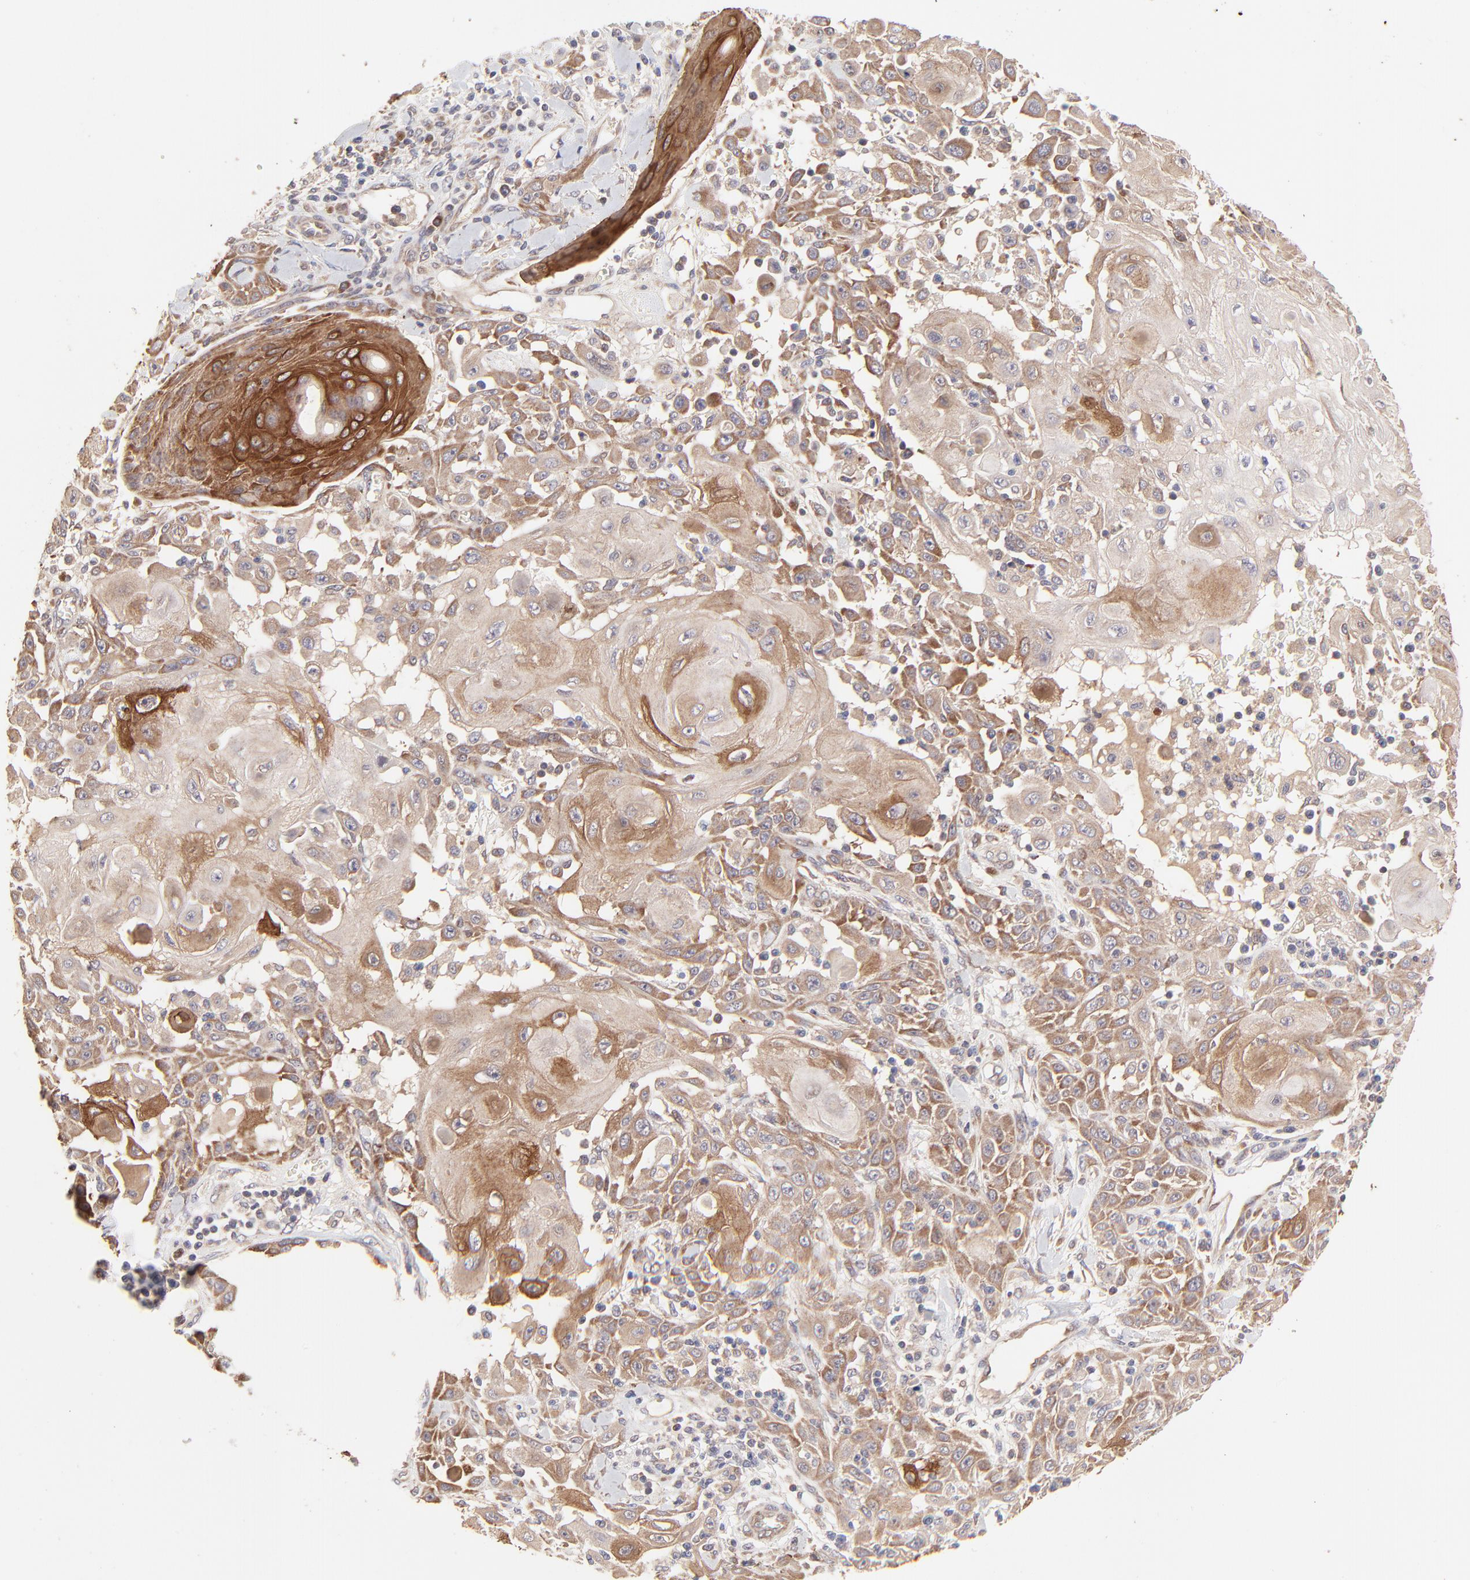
{"staining": {"intensity": "moderate", "quantity": ">75%", "location": "cytoplasmic/membranous"}, "tissue": "skin cancer", "cell_type": "Tumor cells", "image_type": "cancer", "snomed": [{"axis": "morphology", "description": "Squamous cell carcinoma, NOS"}, {"axis": "topography", "description": "Skin"}], "caption": "A micrograph of skin squamous cell carcinoma stained for a protein demonstrates moderate cytoplasmic/membranous brown staining in tumor cells. (brown staining indicates protein expression, while blue staining denotes nuclei).", "gene": "TNRC6B", "patient": {"sex": "male", "age": 24}}